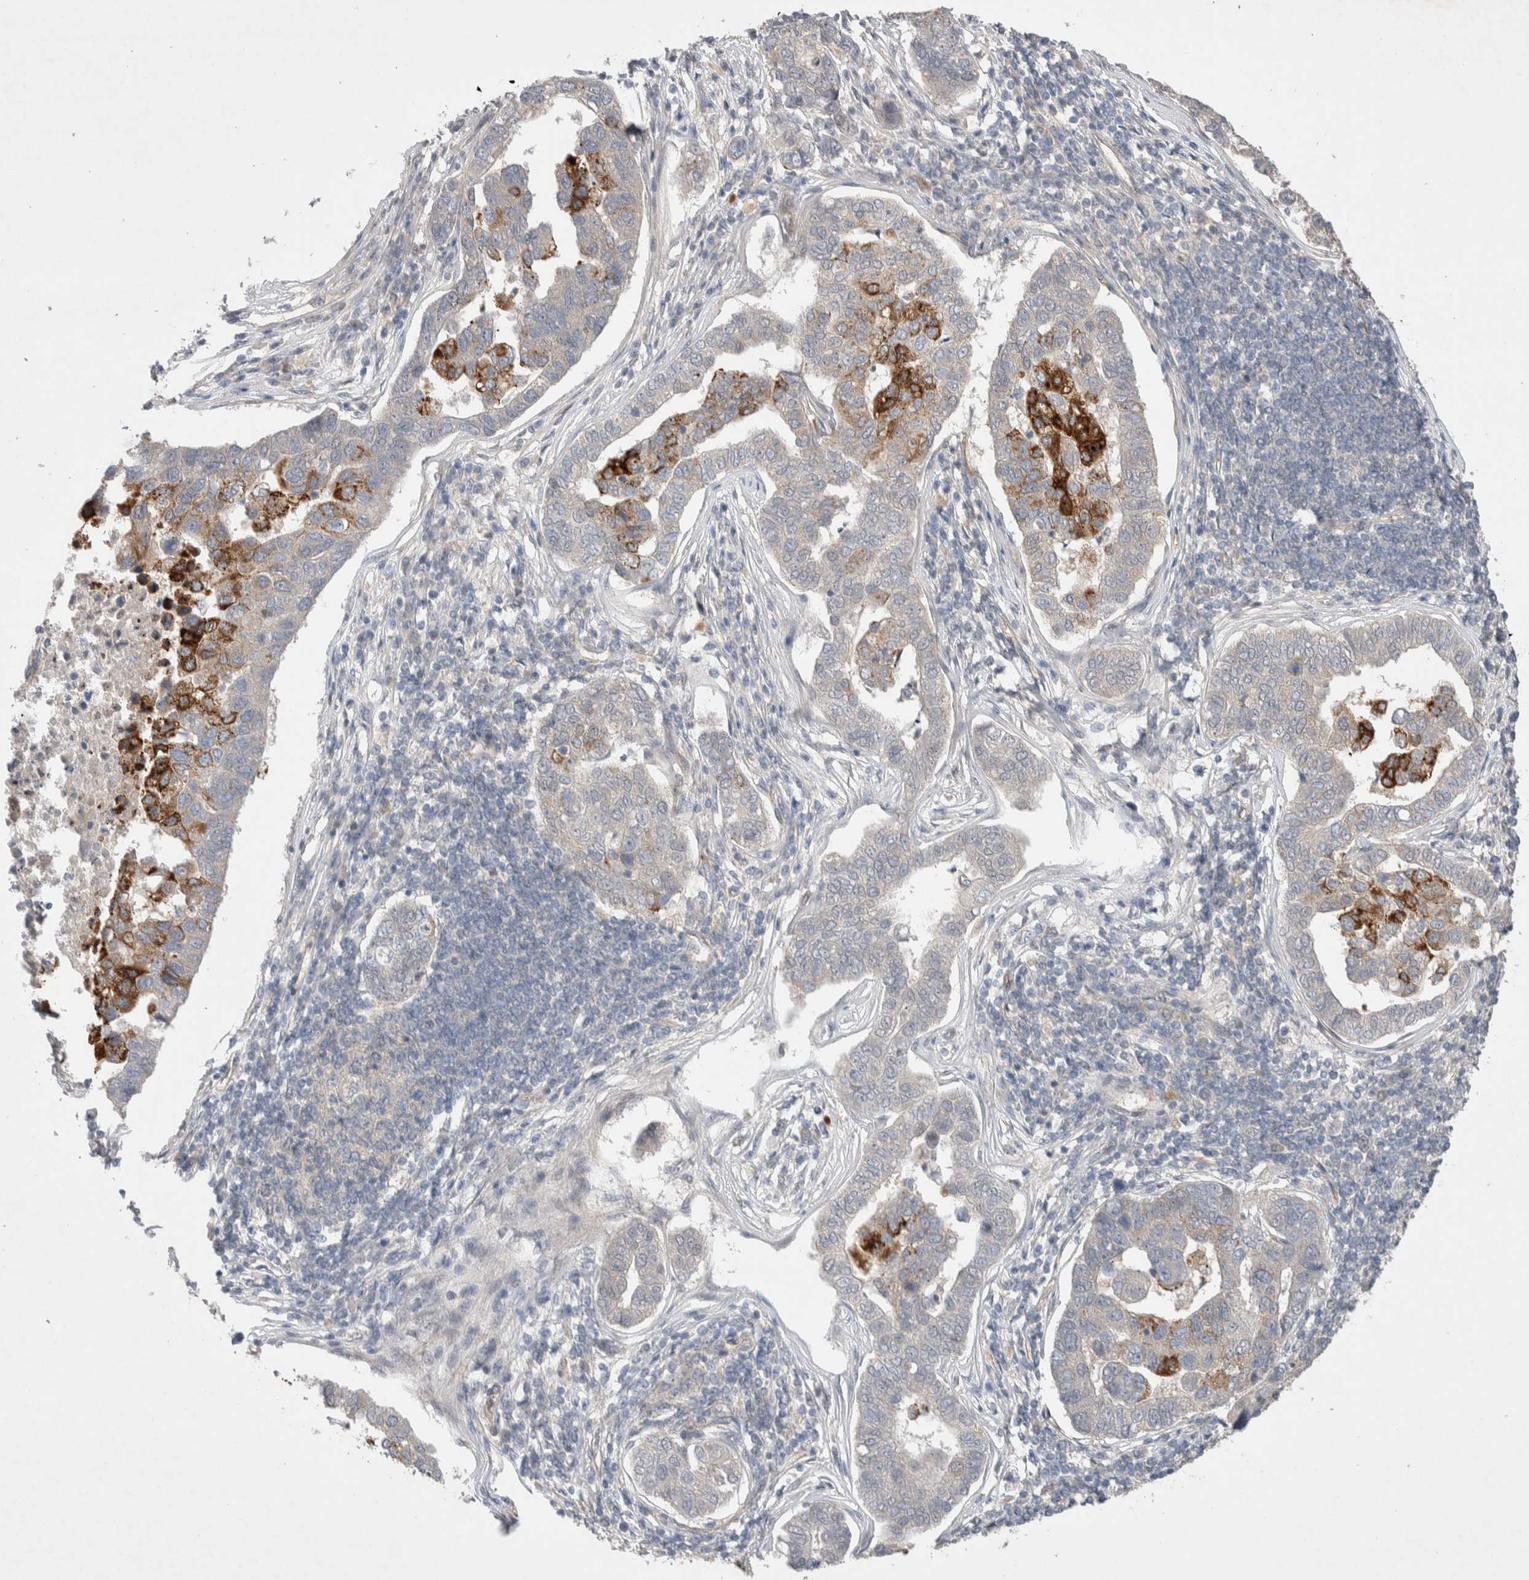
{"staining": {"intensity": "strong", "quantity": "<25%", "location": "cytoplasmic/membranous"}, "tissue": "pancreatic cancer", "cell_type": "Tumor cells", "image_type": "cancer", "snomed": [{"axis": "morphology", "description": "Adenocarcinoma, NOS"}, {"axis": "topography", "description": "Pancreas"}], "caption": "Brown immunohistochemical staining in pancreatic cancer reveals strong cytoplasmic/membranous staining in about <25% of tumor cells.", "gene": "ZNF704", "patient": {"sex": "female", "age": 61}}